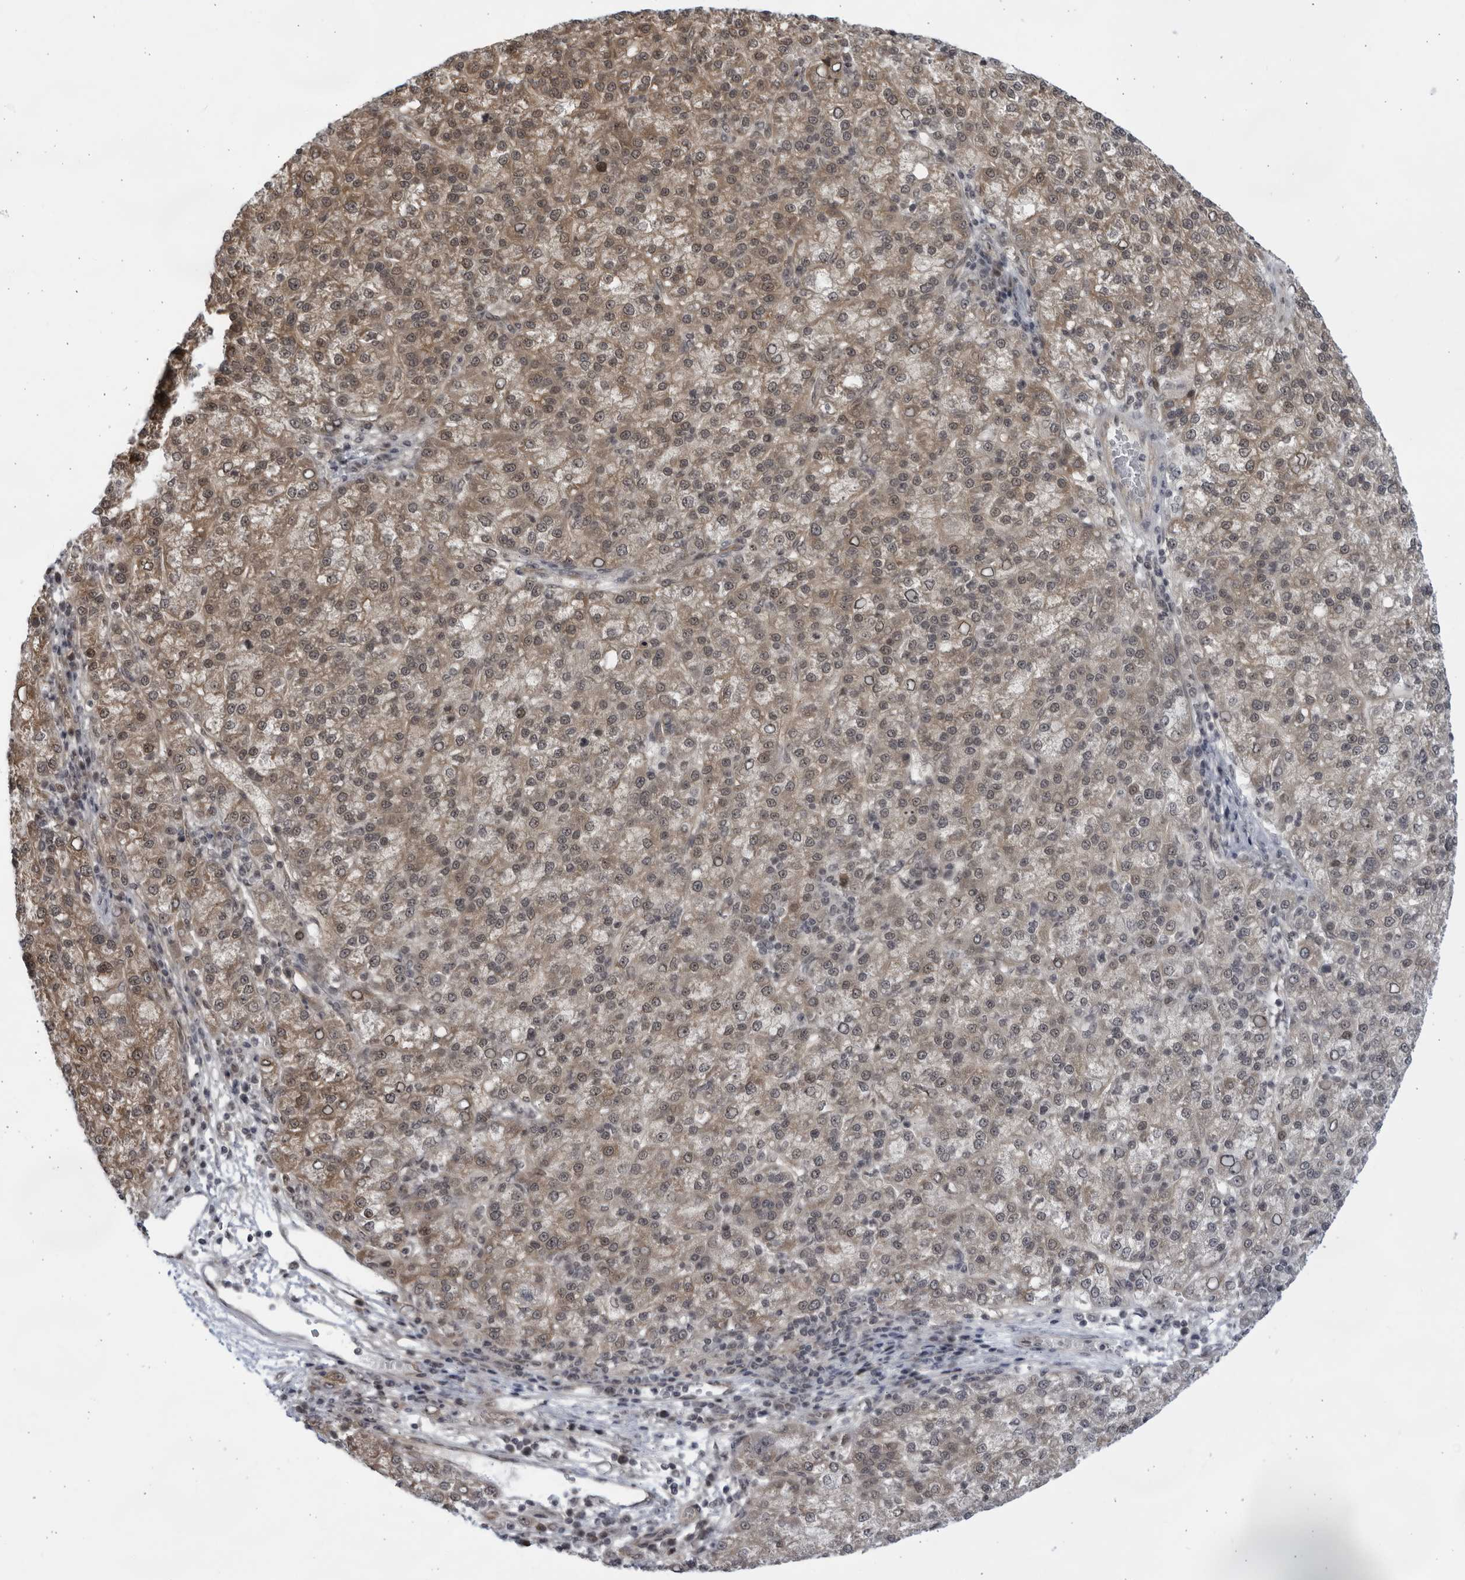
{"staining": {"intensity": "weak", "quantity": ">75%", "location": "cytoplasmic/membranous,nuclear"}, "tissue": "liver cancer", "cell_type": "Tumor cells", "image_type": "cancer", "snomed": [{"axis": "morphology", "description": "Carcinoma, Hepatocellular, NOS"}, {"axis": "topography", "description": "Liver"}], "caption": "IHC photomicrograph of hepatocellular carcinoma (liver) stained for a protein (brown), which displays low levels of weak cytoplasmic/membranous and nuclear staining in about >75% of tumor cells.", "gene": "ITGB3BP", "patient": {"sex": "female", "age": 58}}